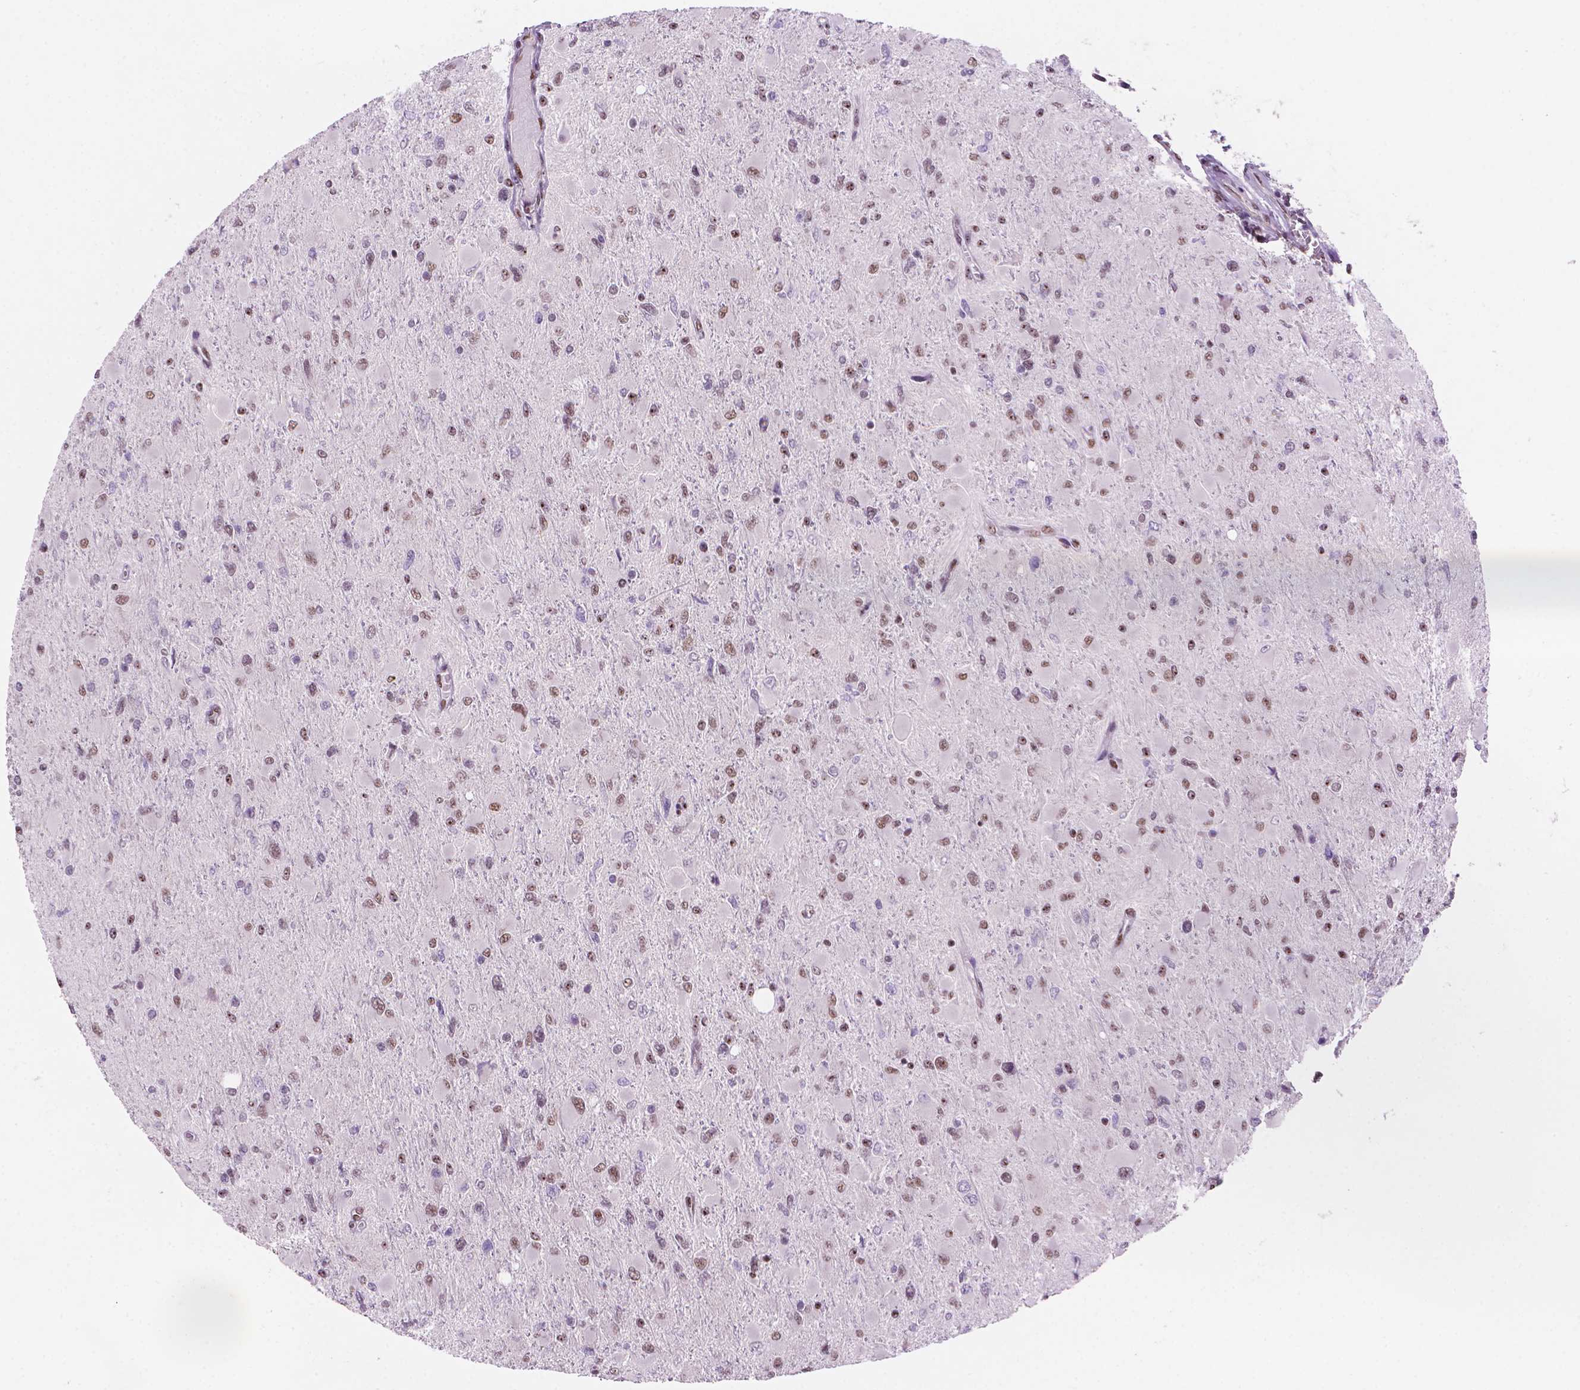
{"staining": {"intensity": "moderate", "quantity": "25%-75%", "location": "nuclear"}, "tissue": "glioma", "cell_type": "Tumor cells", "image_type": "cancer", "snomed": [{"axis": "morphology", "description": "Glioma, malignant, High grade"}, {"axis": "topography", "description": "Cerebral cortex"}], "caption": "DAB immunohistochemical staining of human glioma demonstrates moderate nuclear protein expression in about 25%-75% of tumor cells. (IHC, brightfield microscopy, high magnification).", "gene": "UBN1", "patient": {"sex": "female", "age": 36}}